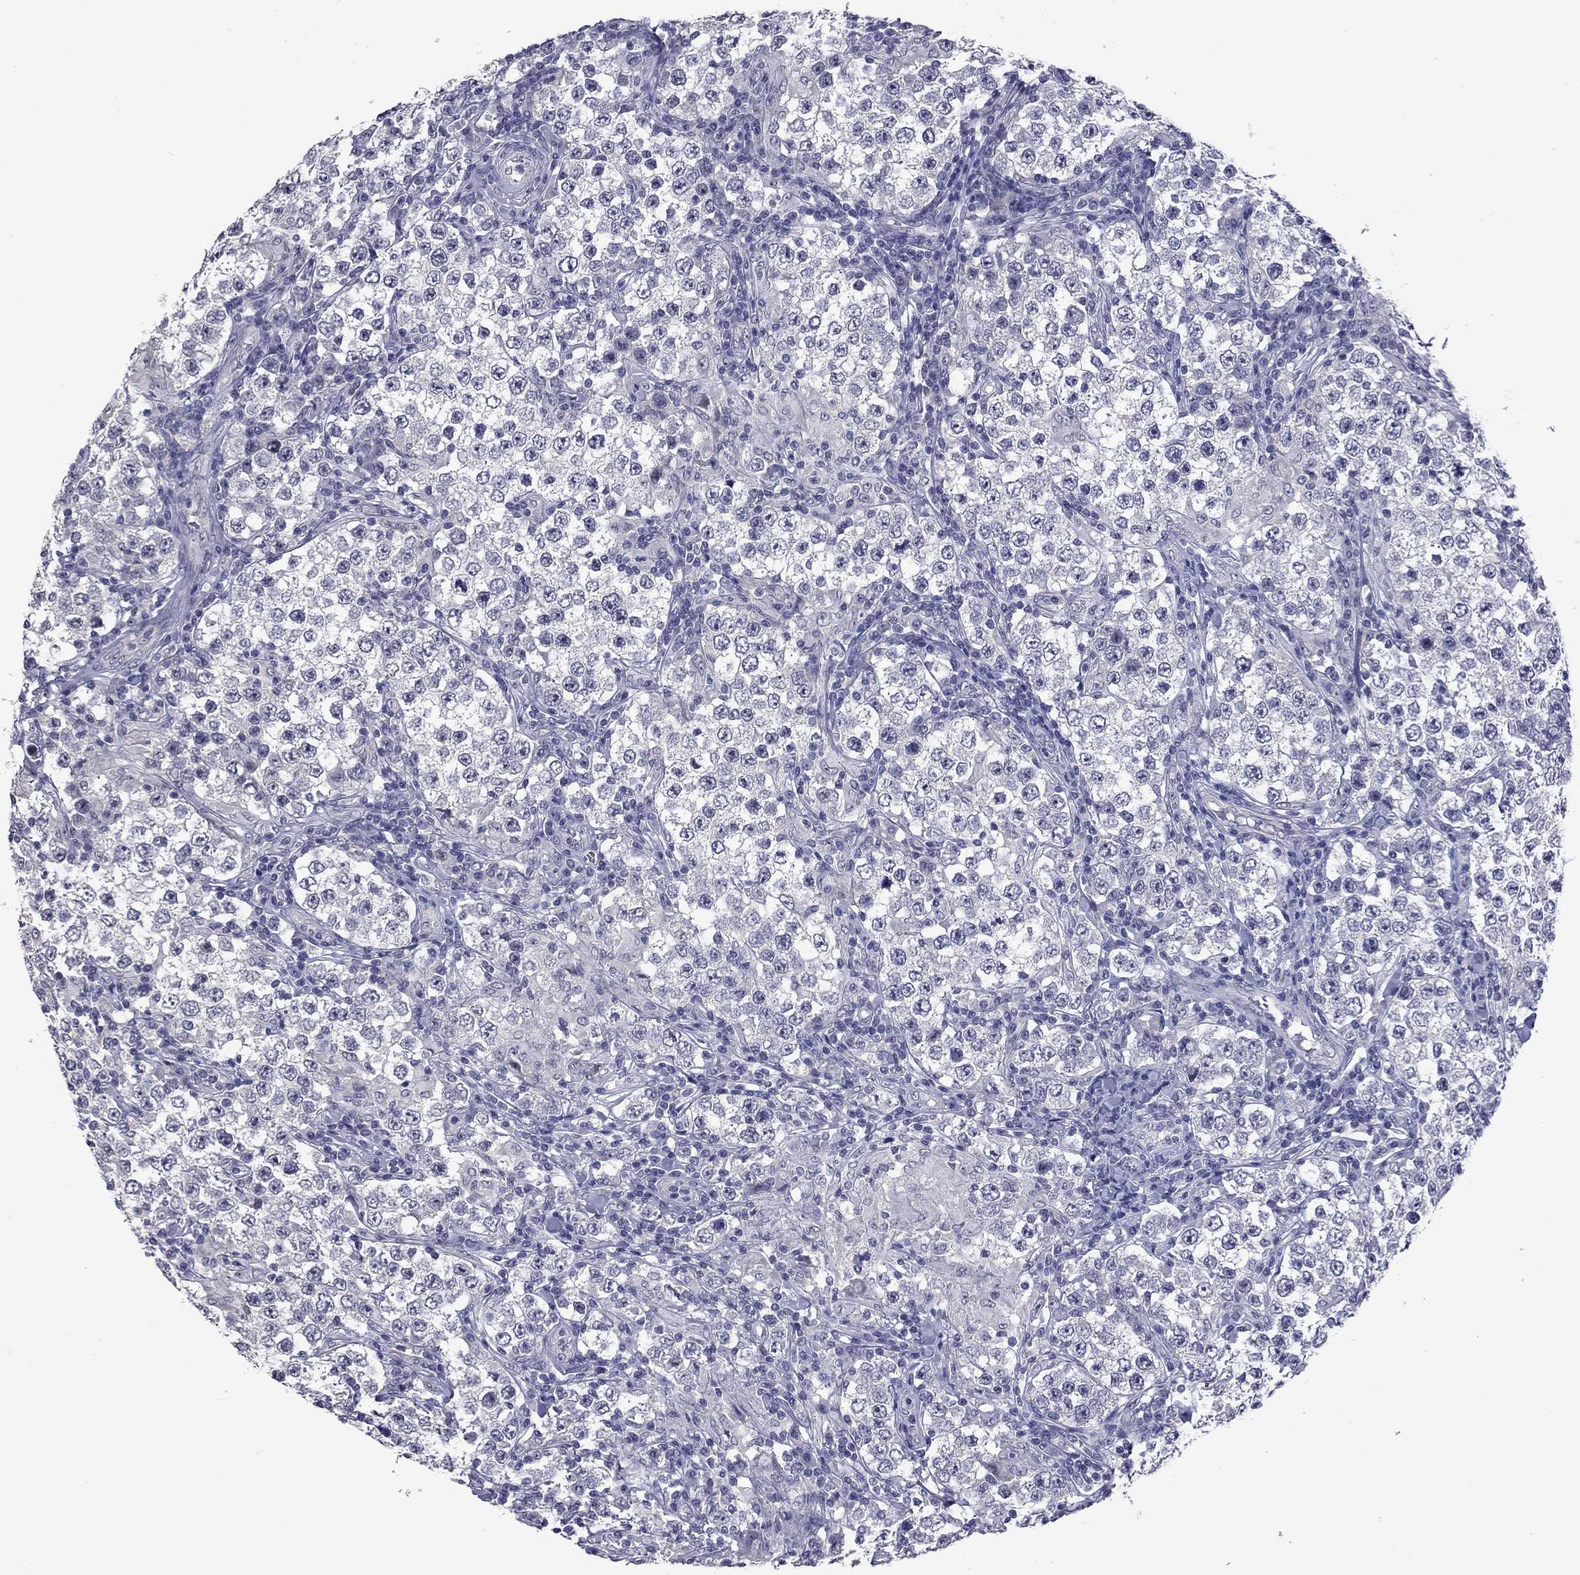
{"staining": {"intensity": "negative", "quantity": "none", "location": "none"}, "tissue": "testis cancer", "cell_type": "Tumor cells", "image_type": "cancer", "snomed": [{"axis": "morphology", "description": "Seminoma, NOS"}, {"axis": "morphology", "description": "Carcinoma, Embryonal, NOS"}, {"axis": "topography", "description": "Testis"}], "caption": "The micrograph exhibits no significant staining in tumor cells of embryonal carcinoma (testis).", "gene": "SHOC2", "patient": {"sex": "male", "age": 41}}